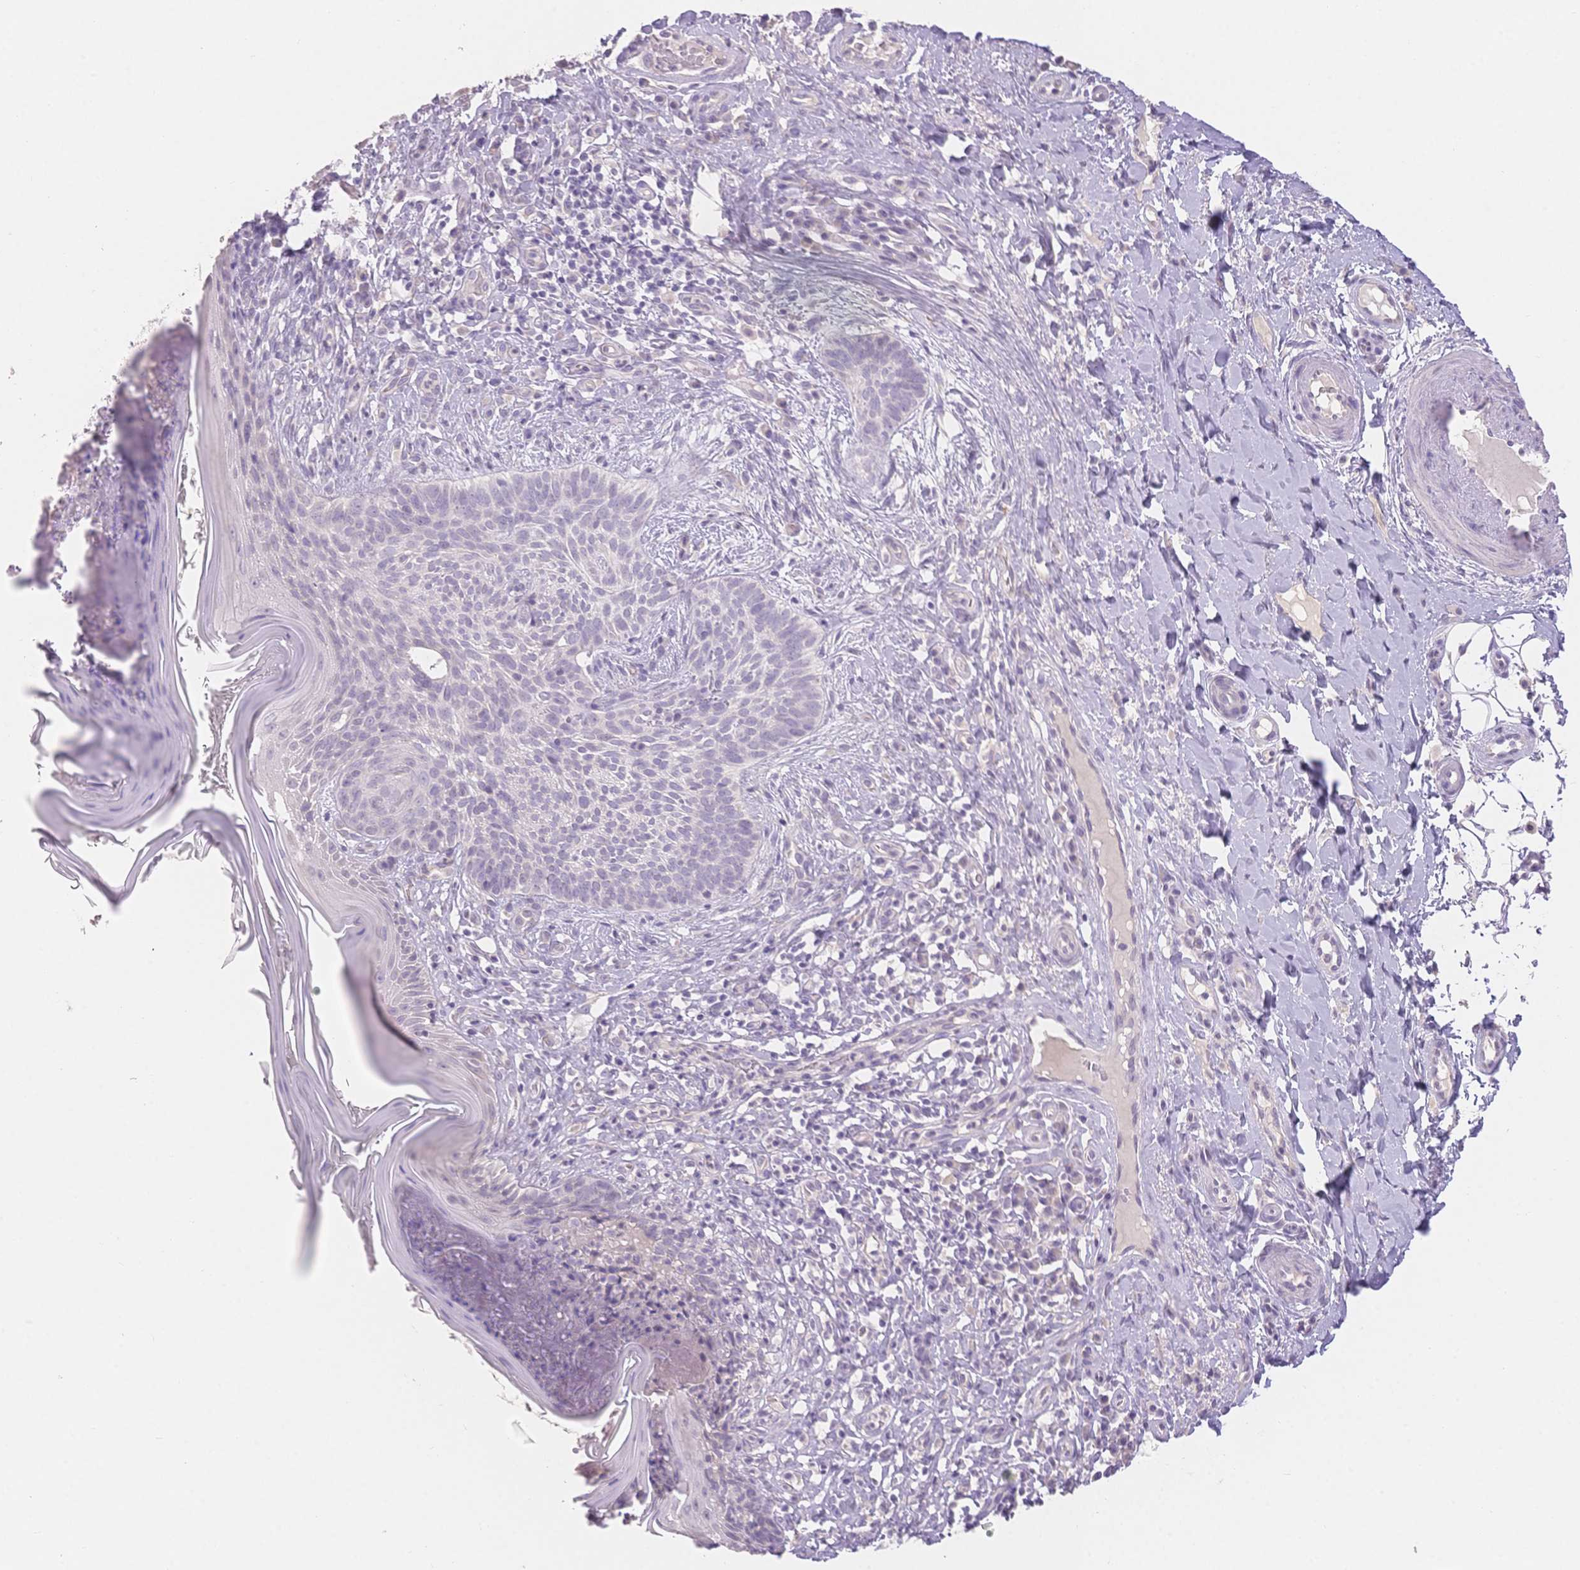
{"staining": {"intensity": "negative", "quantity": "none", "location": "none"}, "tissue": "skin cancer", "cell_type": "Tumor cells", "image_type": "cancer", "snomed": [{"axis": "morphology", "description": "Basal cell carcinoma"}, {"axis": "topography", "description": "Skin"}], "caption": "High magnification brightfield microscopy of basal cell carcinoma (skin) stained with DAB (brown) and counterstained with hematoxylin (blue): tumor cells show no significant positivity.", "gene": "SUV39H2", "patient": {"sex": "male", "age": 89}}